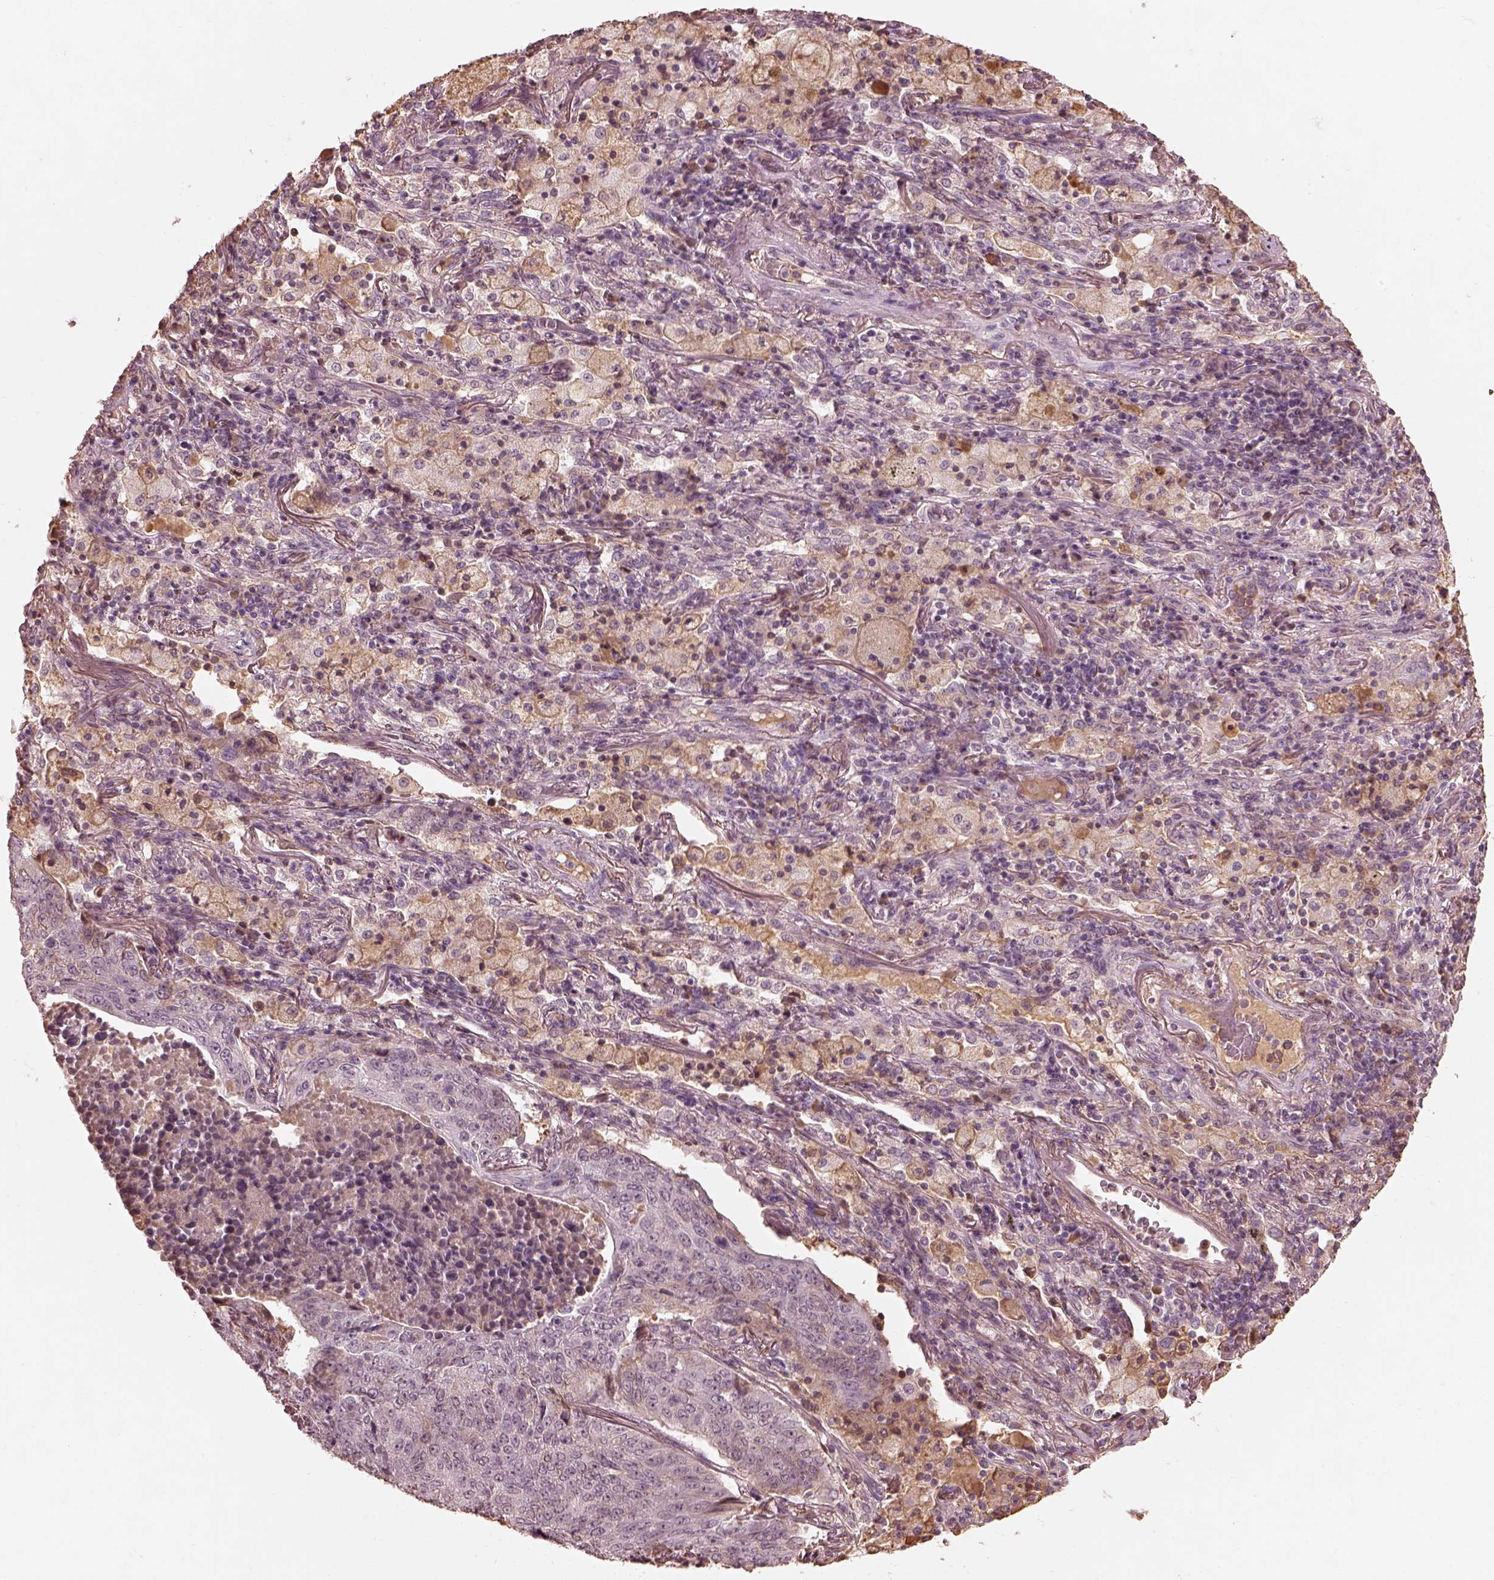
{"staining": {"intensity": "negative", "quantity": "none", "location": "none"}, "tissue": "lung cancer", "cell_type": "Tumor cells", "image_type": "cancer", "snomed": [{"axis": "morphology", "description": "Normal tissue, NOS"}, {"axis": "morphology", "description": "Squamous cell carcinoma, NOS"}, {"axis": "topography", "description": "Bronchus"}, {"axis": "topography", "description": "Lung"}], "caption": "The photomicrograph reveals no significant staining in tumor cells of lung cancer (squamous cell carcinoma).", "gene": "CALR3", "patient": {"sex": "male", "age": 64}}